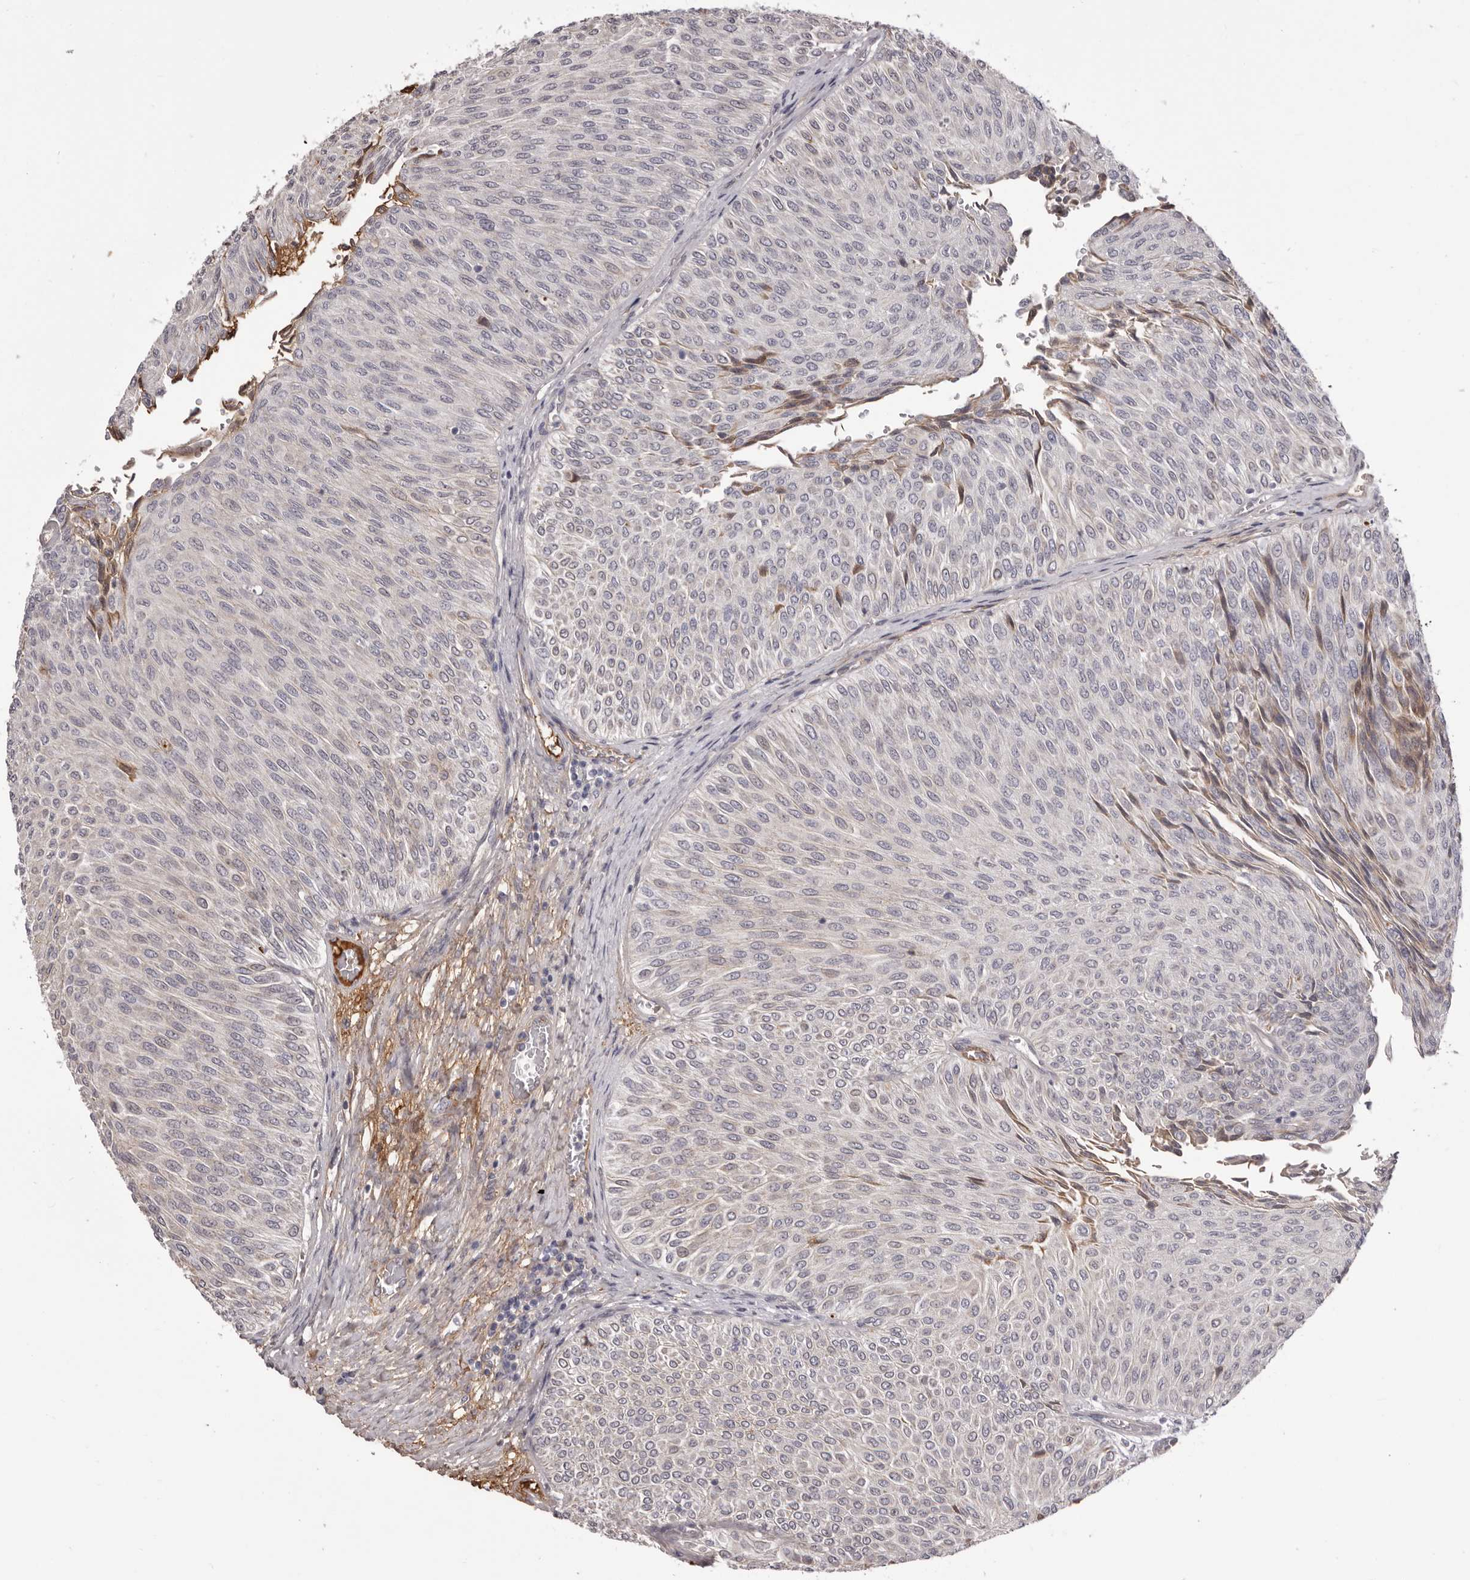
{"staining": {"intensity": "negative", "quantity": "none", "location": "none"}, "tissue": "urothelial cancer", "cell_type": "Tumor cells", "image_type": "cancer", "snomed": [{"axis": "morphology", "description": "Urothelial carcinoma, Low grade"}, {"axis": "topography", "description": "Urinary bladder"}], "caption": "DAB (3,3'-diaminobenzidine) immunohistochemical staining of human urothelial cancer exhibits no significant positivity in tumor cells.", "gene": "OTUD3", "patient": {"sex": "male", "age": 78}}